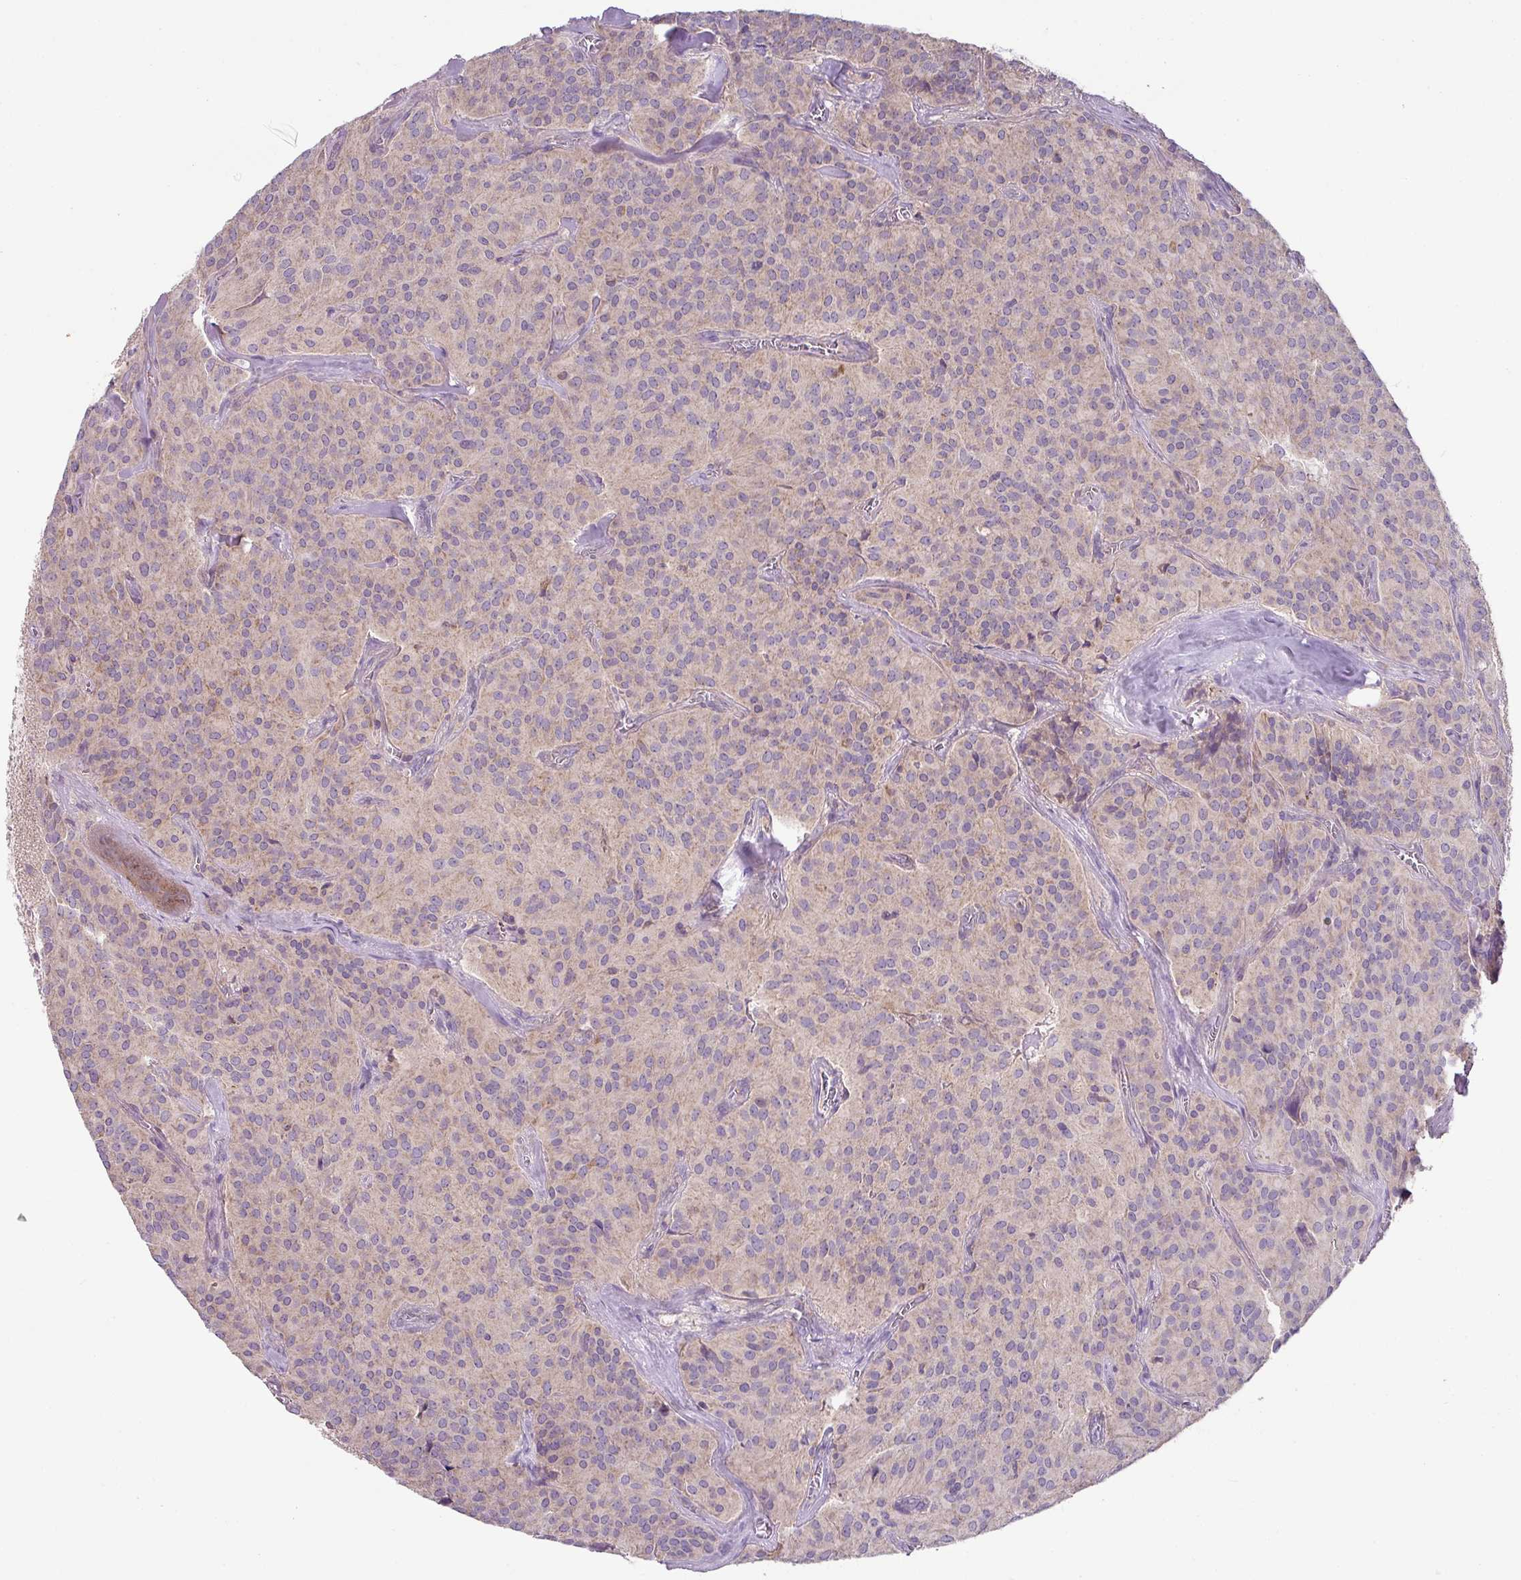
{"staining": {"intensity": "negative", "quantity": "none", "location": "none"}, "tissue": "glioma", "cell_type": "Tumor cells", "image_type": "cancer", "snomed": [{"axis": "morphology", "description": "Glioma, malignant, Low grade"}, {"axis": "topography", "description": "Brain"}], "caption": "Histopathology image shows no significant protein positivity in tumor cells of glioma. (DAB (3,3'-diaminobenzidine) IHC, high magnification).", "gene": "LRRC9", "patient": {"sex": "male", "age": 42}}